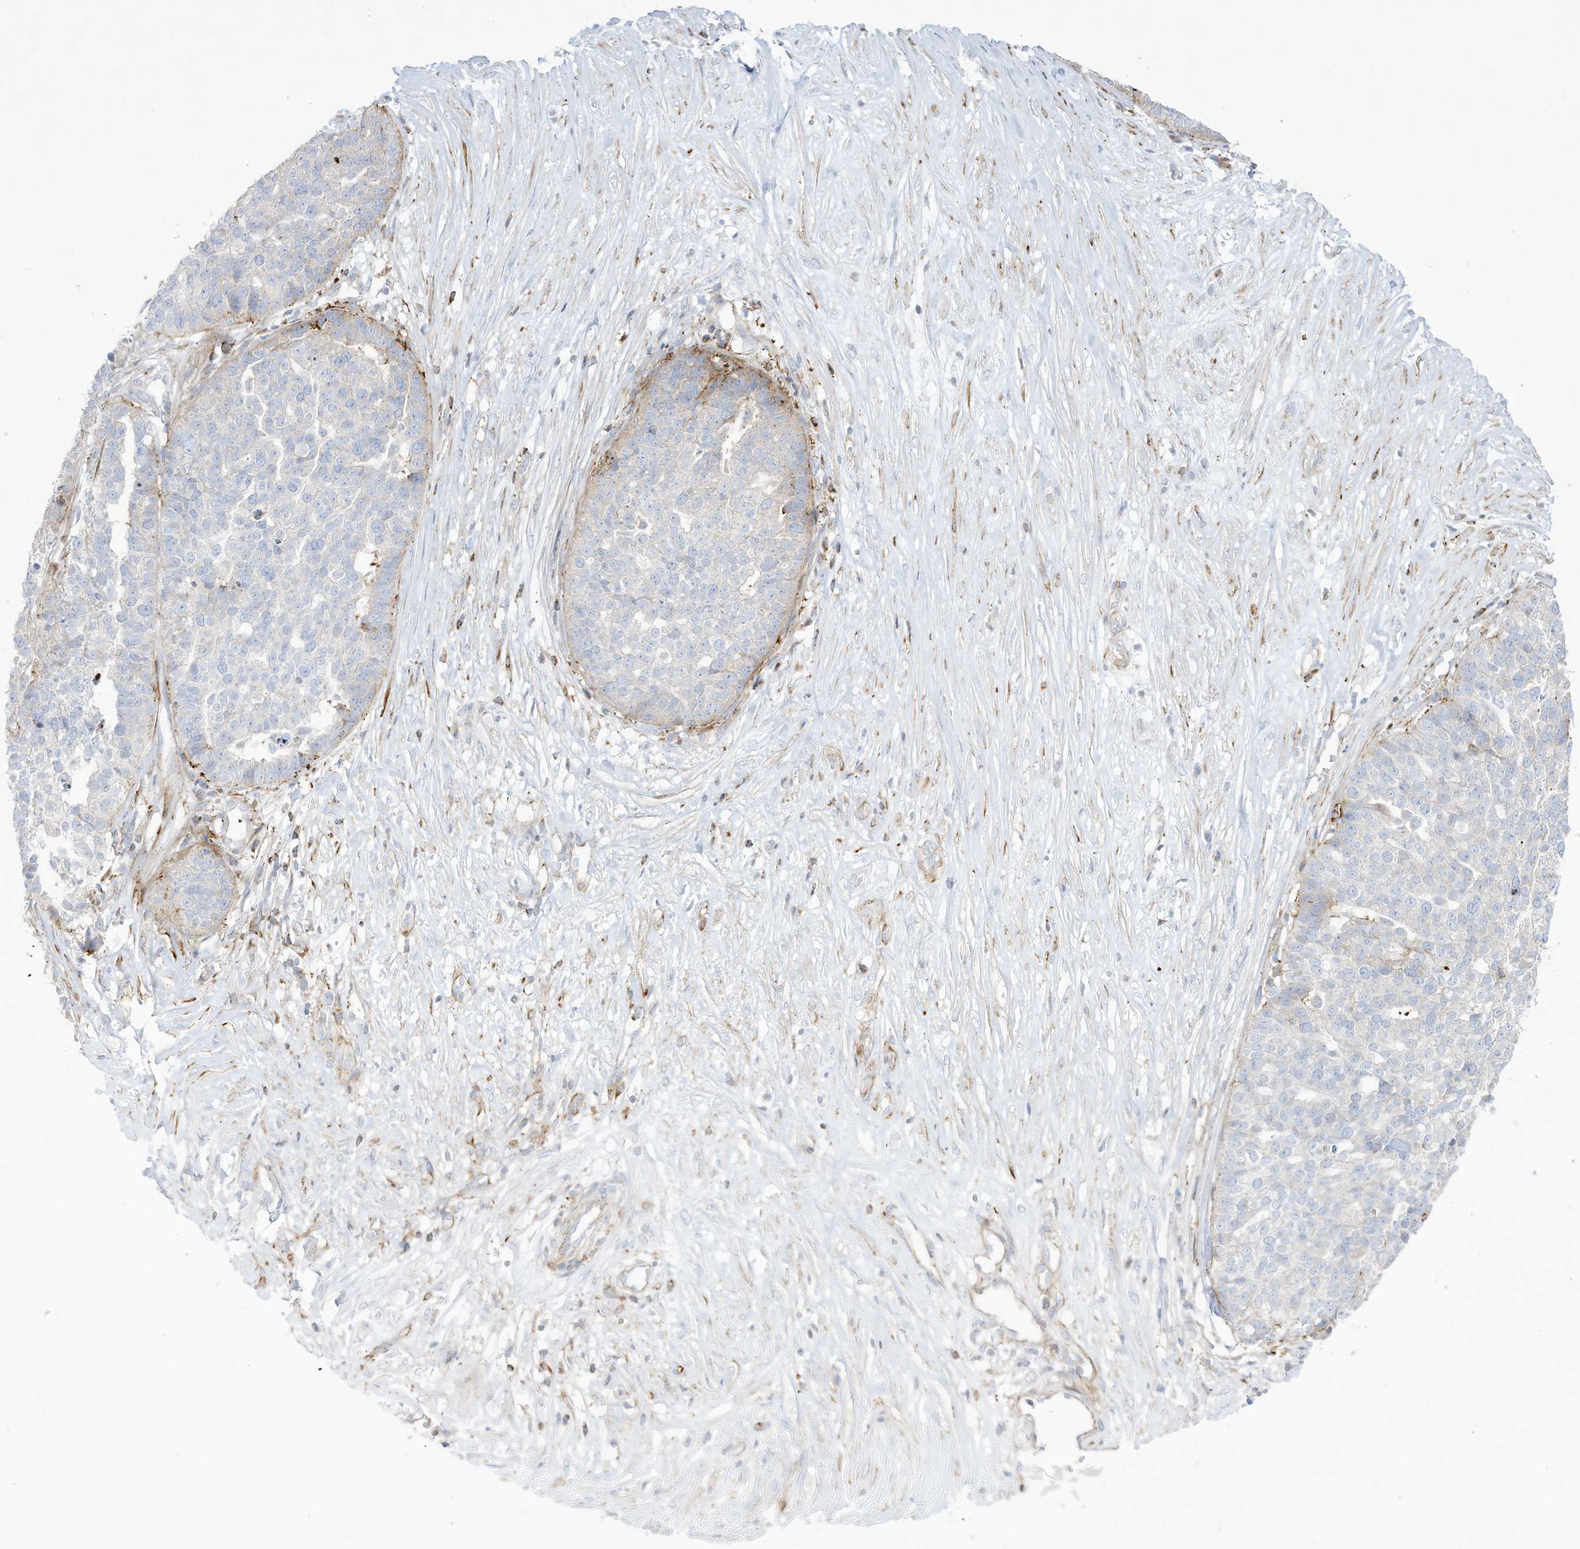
{"staining": {"intensity": "negative", "quantity": "none", "location": "none"}, "tissue": "ovarian cancer", "cell_type": "Tumor cells", "image_type": "cancer", "snomed": [{"axis": "morphology", "description": "Cystadenocarcinoma, serous, NOS"}, {"axis": "topography", "description": "Ovary"}], "caption": "An immunohistochemistry histopathology image of serous cystadenocarcinoma (ovarian) is shown. There is no staining in tumor cells of serous cystadenocarcinoma (ovarian).", "gene": "THNSL2", "patient": {"sex": "female", "age": 59}}